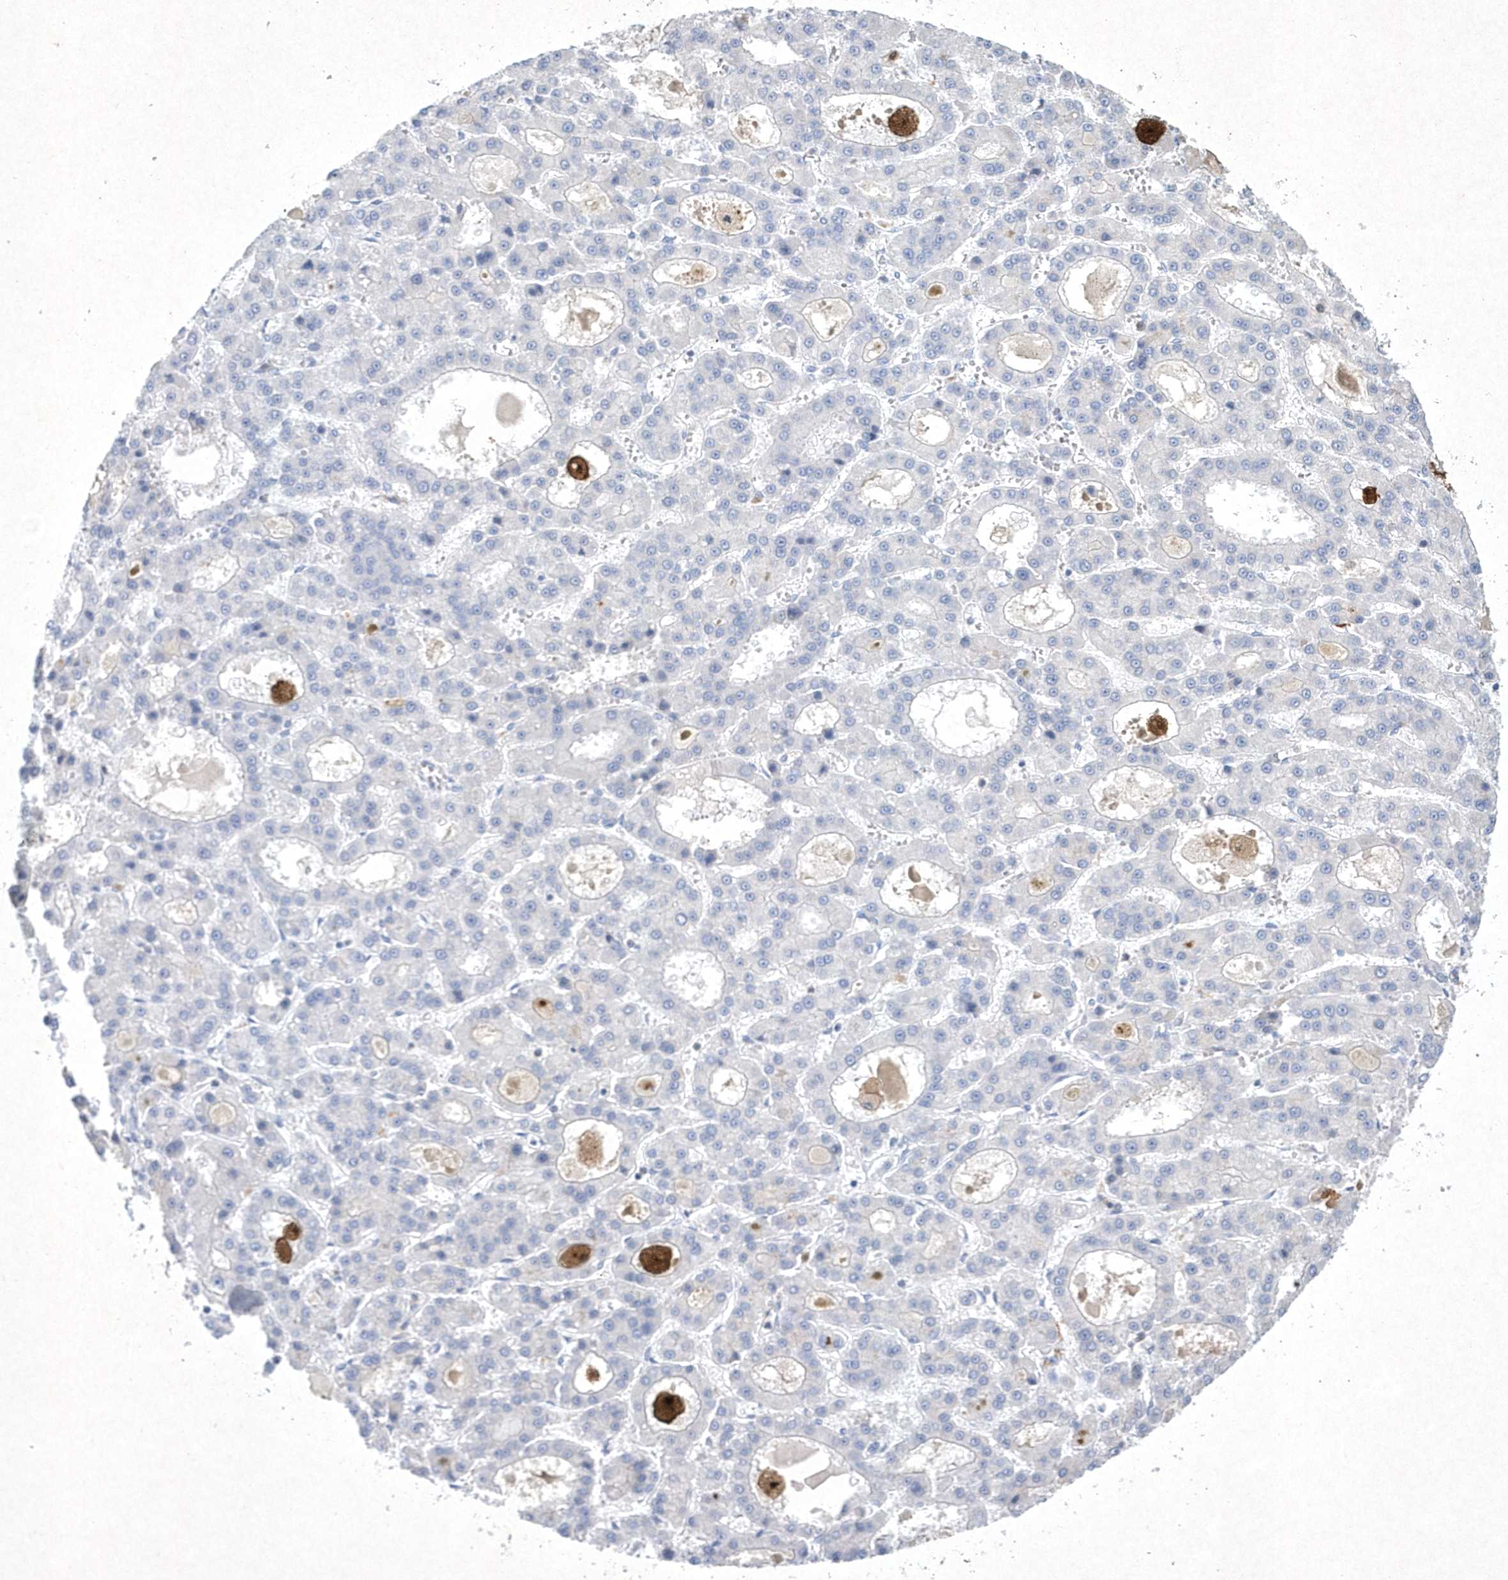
{"staining": {"intensity": "negative", "quantity": "none", "location": "none"}, "tissue": "liver cancer", "cell_type": "Tumor cells", "image_type": "cancer", "snomed": [{"axis": "morphology", "description": "Carcinoma, Hepatocellular, NOS"}, {"axis": "topography", "description": "Liver"}], "caption": "Tumor cells are negative for protein expression in human liver cancer.", "gene": "BHLHA15", "patient": {"sex": "male", "age": 70}}